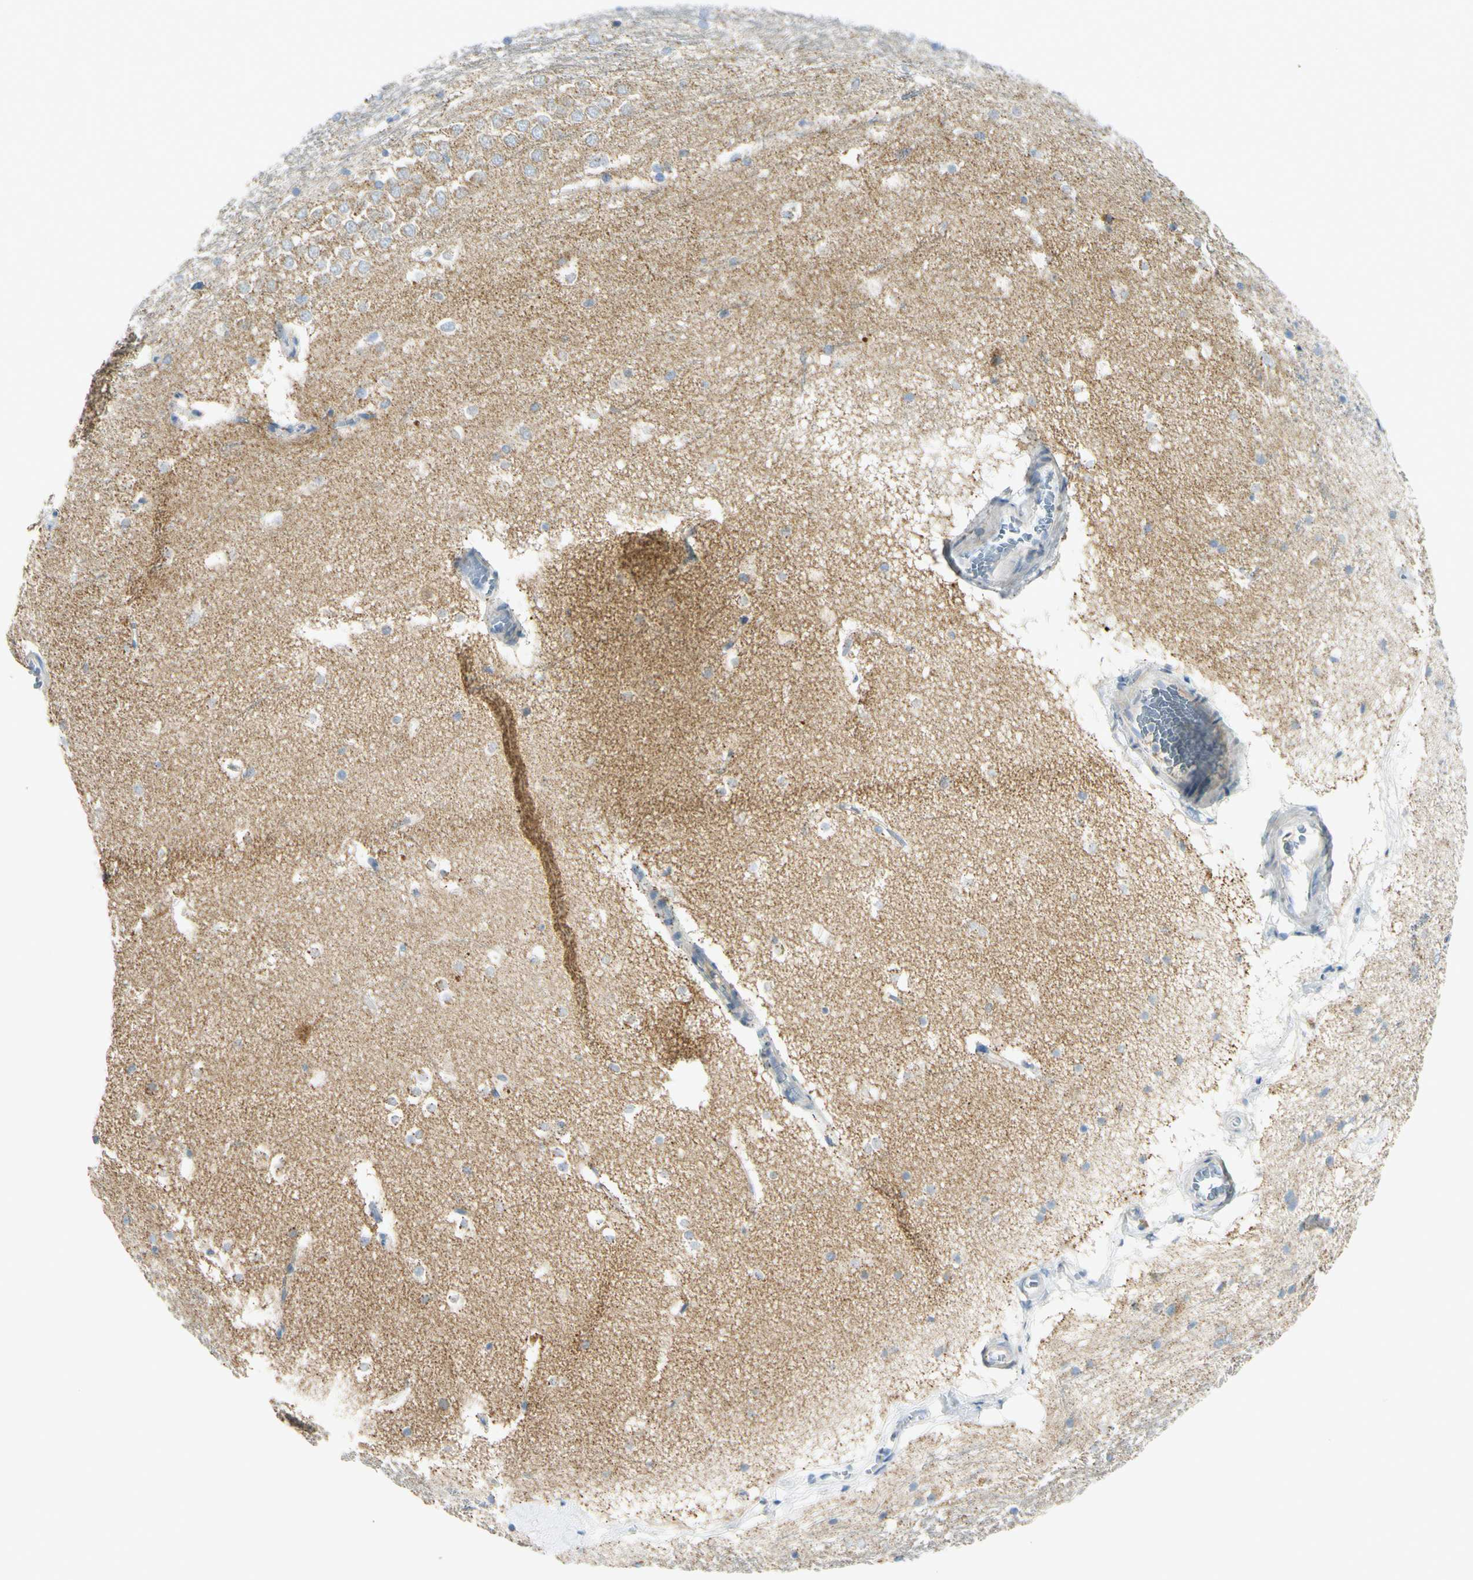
{"staining": {"intensity": "negative", "quantity": "none", "location": "none"}, "tissue": "hippocampus", "cell_type": "Glial cells", "image_type": "normal", "snomed": [{"axis": "morphology", "description": "Normal tissue, NOS"}, {"axis": "topography", "description": "Hippocampus"}], "caption": "High magnification brightfield microscopy of benign hippocampus stained with DAB (brown) and counterstained with hematoxylin (blue): glial cells show no significant staining.", "gene": "GALNT5", "patient": {"sex": "male", "age": 45}}